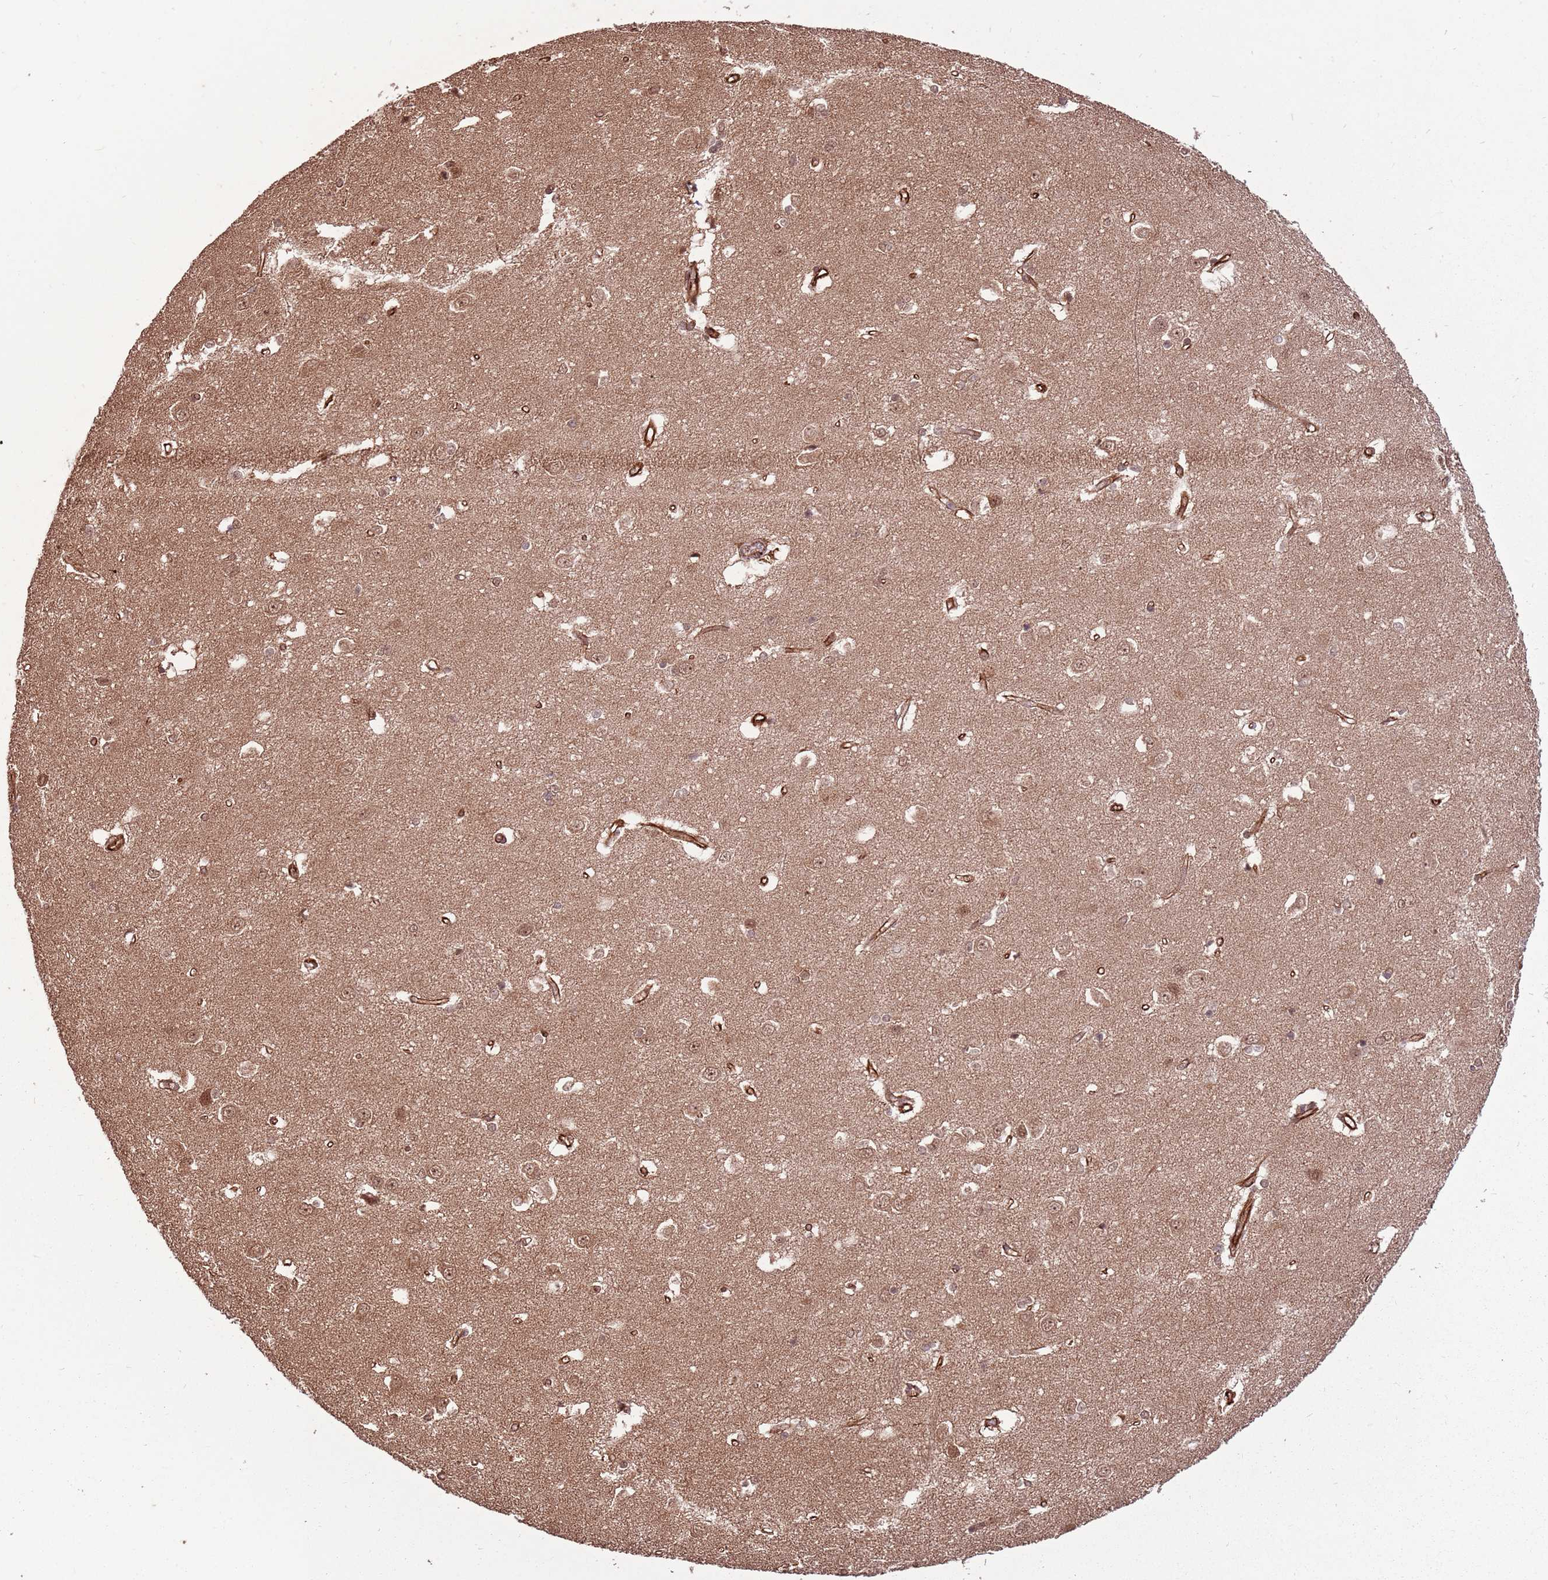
{"staining": {"intensity": "moderate", "quantity": "25%-75%", "location": "cytoplasmic/membranous,nuclear"}, "tissue": "caudate", "cell_type": "Glial cells", "image_type": "normal", "snomed": [{"axis": "morphology", "description": "Normal tissue, NOS"}, {"axis": "topography", "description": "Lateral ventricle wall"}], "caption": "IHC photomicrograph of unremarkable caudate stained for a protein (brown), which displays medium levels of moderate cytoplasmic/membranous,nuclear staining in approximately 25%-75% of glial cells.", "gene": "ADAMTS3", "patient": {"sex": "male", "age": 37}}